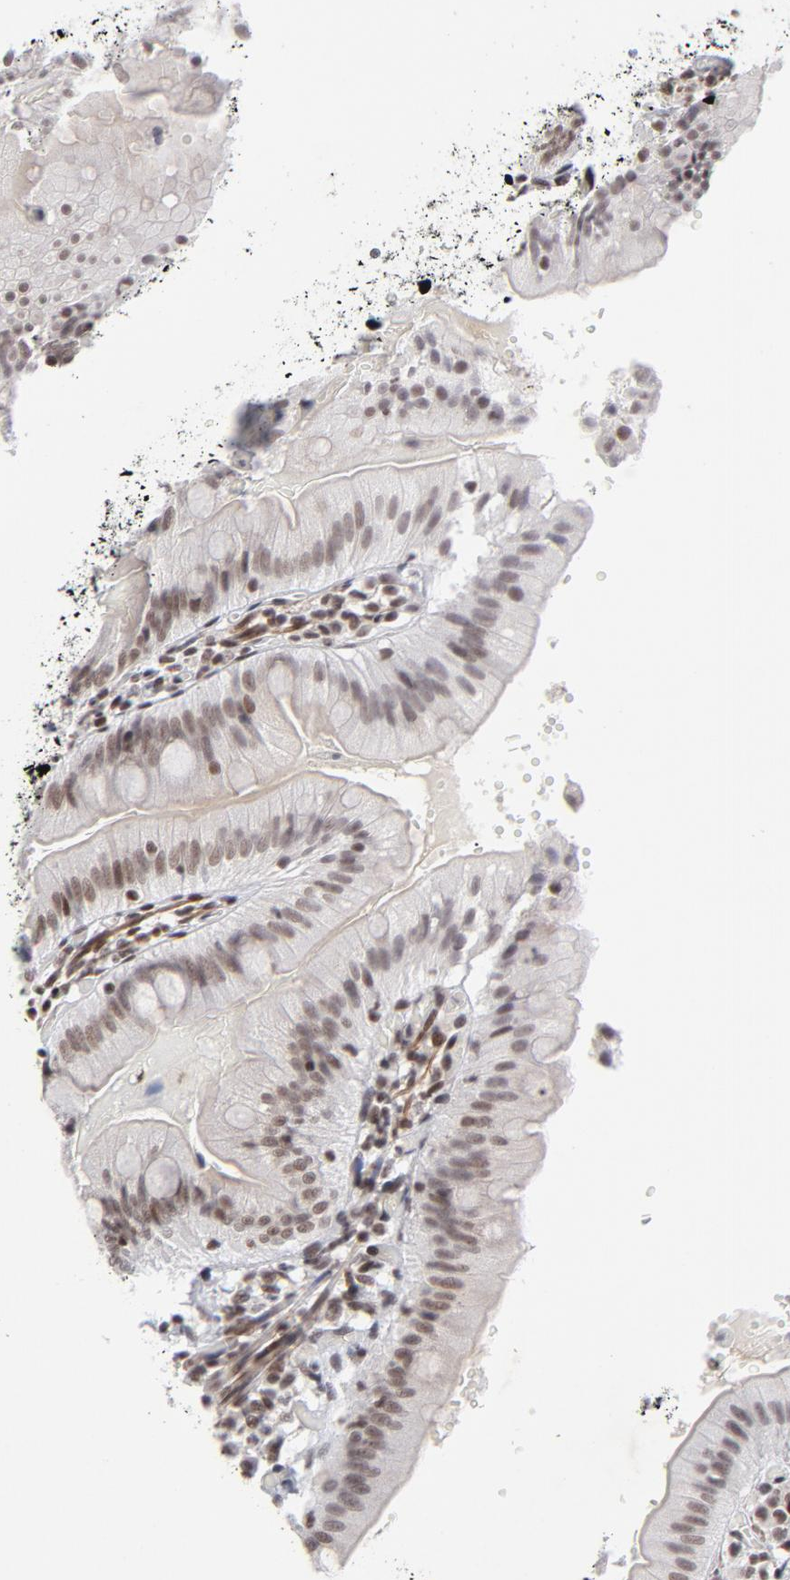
{"staining": {"intensity": "strong", "quantity": ">75%", "location": "cytoplasmic/membranous,nuclear"}, "tissue": "small intestine", "cell_type": "Glandular cells", "image_type": "normal", "snomed": [{"axis": "morphology", "description": "Normal tissue, NOS"}, {"axis": "topography", "description": "Small intestine"}], "caption": "IHC micrograph of normal small intestine stained for a protein (brown), which exhibits high levels of strong cytoplasmic/membranous,nuclear staining in approximately >75% of glandular cells.", "gene": "CTCF", "patient": {"sex": "male", "age": 71}}